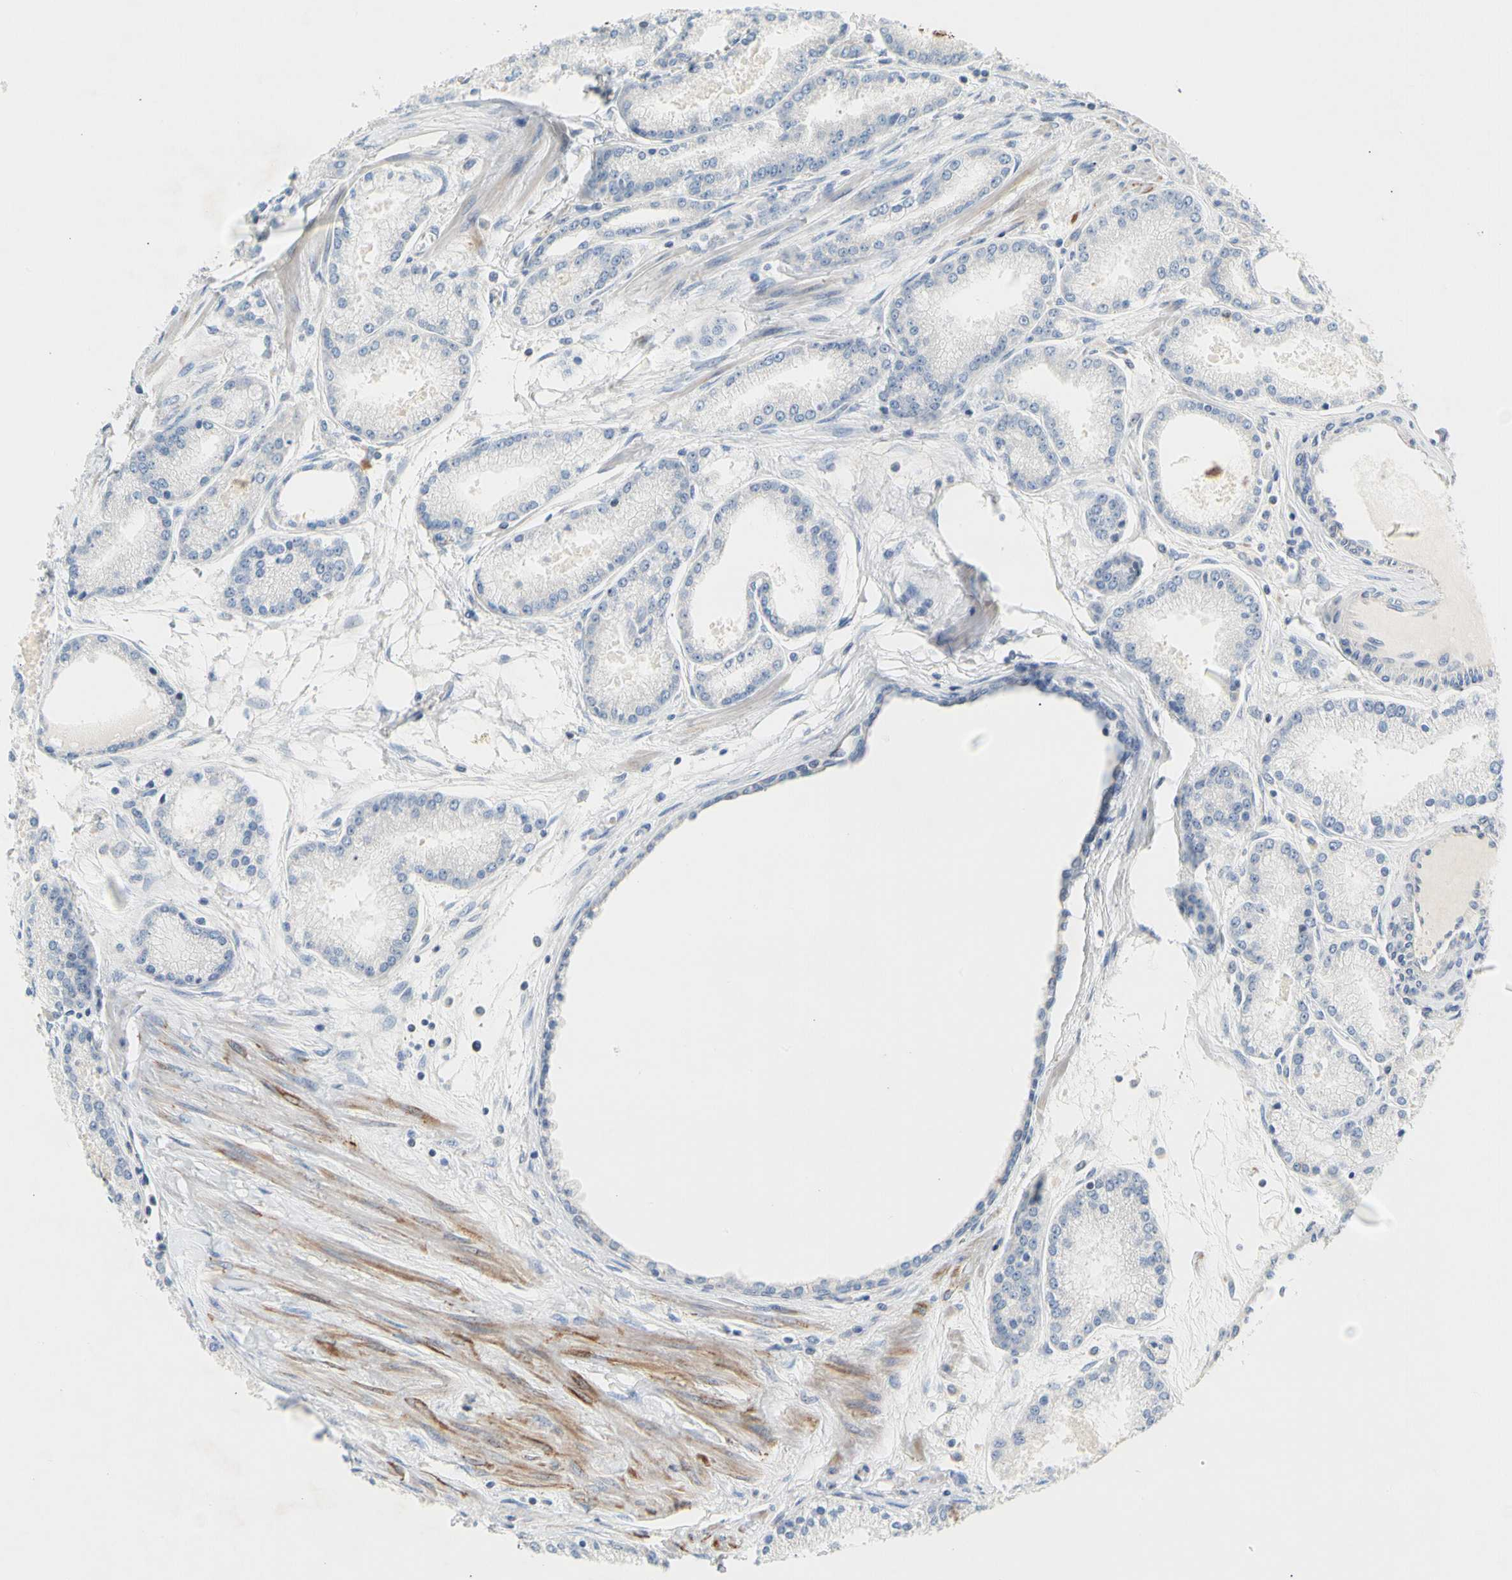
{"staining": {"intensity": "negative", "quantity": "none", "location": "none"}, "tissue": "prostate cancer", "cell_type": "Tumor cells", "image_type": "cancer", "snomed": [{"axis": "morphology", "description": "Adenocarcinoma, High grade"}, {"axis": "topography", "description": "Prostate"}], "caption": "DAB immunohistochemical staining of high-grade adenocarcinoma (prostate) exhibits no significant positivity in tumor cells.", "gene": "CCM2L", "patient": {"sex": "male", "age": 61}}